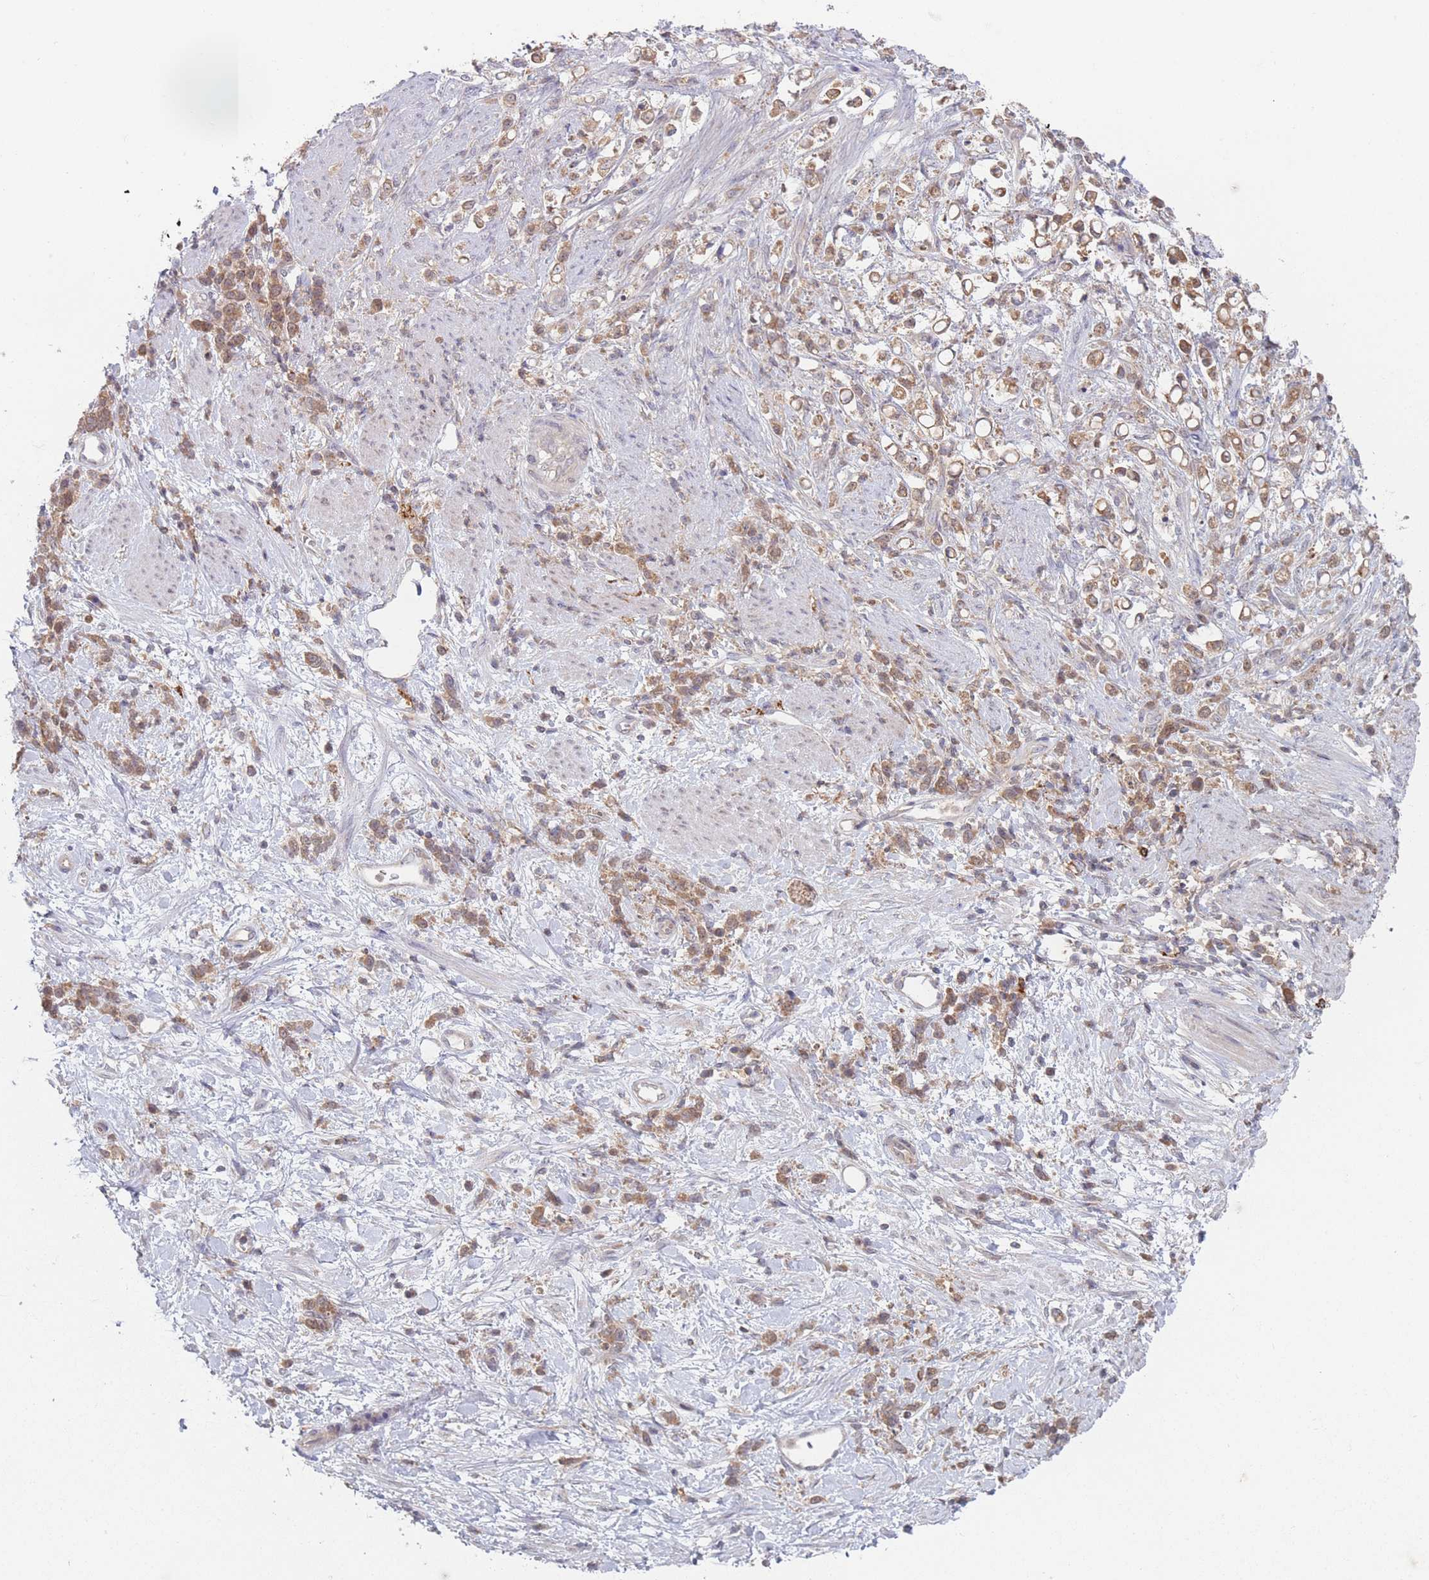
{"staining": {"intensity": "moderate", "quantity": ">75%", "location": "cytoplasmic/membranous"}, "tissue": "stomach cancer", "cell_type": "Tumor cells", "image_type": "cancer", "snomed": [{"axis": "morphology", "description": "Adenocarcinoma, NOS"}, {"axis": "topography", "description": "Stomach"}], "caption": "This image displays immunohistochemistry staining of human stomach cancer, with medium moderate cytoplasmic/membranous staining in about >75% of tumor cells.", "gene": "PPM1A", "patient": {"sex": "female", "age": 60}}